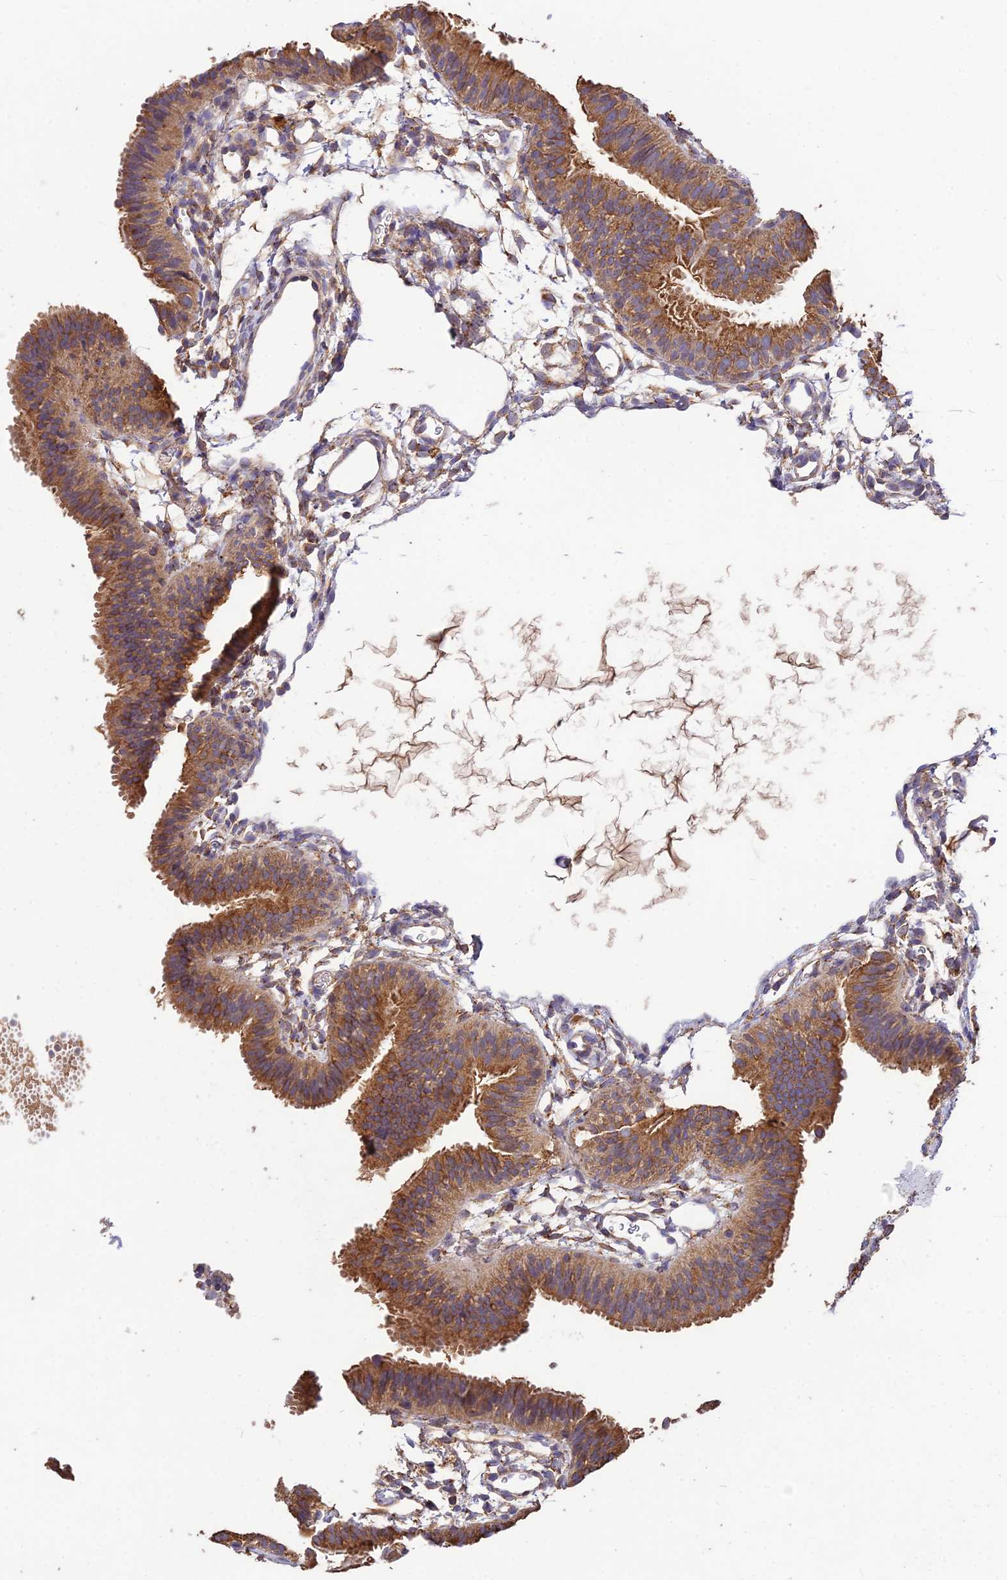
{"staining": {"intensity": "moderate", "quantity": ">75%", "location": "cytoplasmic/membranous"}, "tissue": "fallopian tube", "cell_type": "Glandular cells", "image_type": "normal", "snomed": [{"axis": "morphology", "description": "Normal tissue, NOS"}, {"axis": "topography", "description": "Fallopian tube"}], "caption": "This micrograph displays benign fallopian tube stained with IHC to label a protein in brown. The cytoplasmic/membranous of glandular cells show moderate positivity for the protein. Nuclei are counter-stained blue.", "gene": "SDHD", "patient": {"sex": "female", "age": 35}}